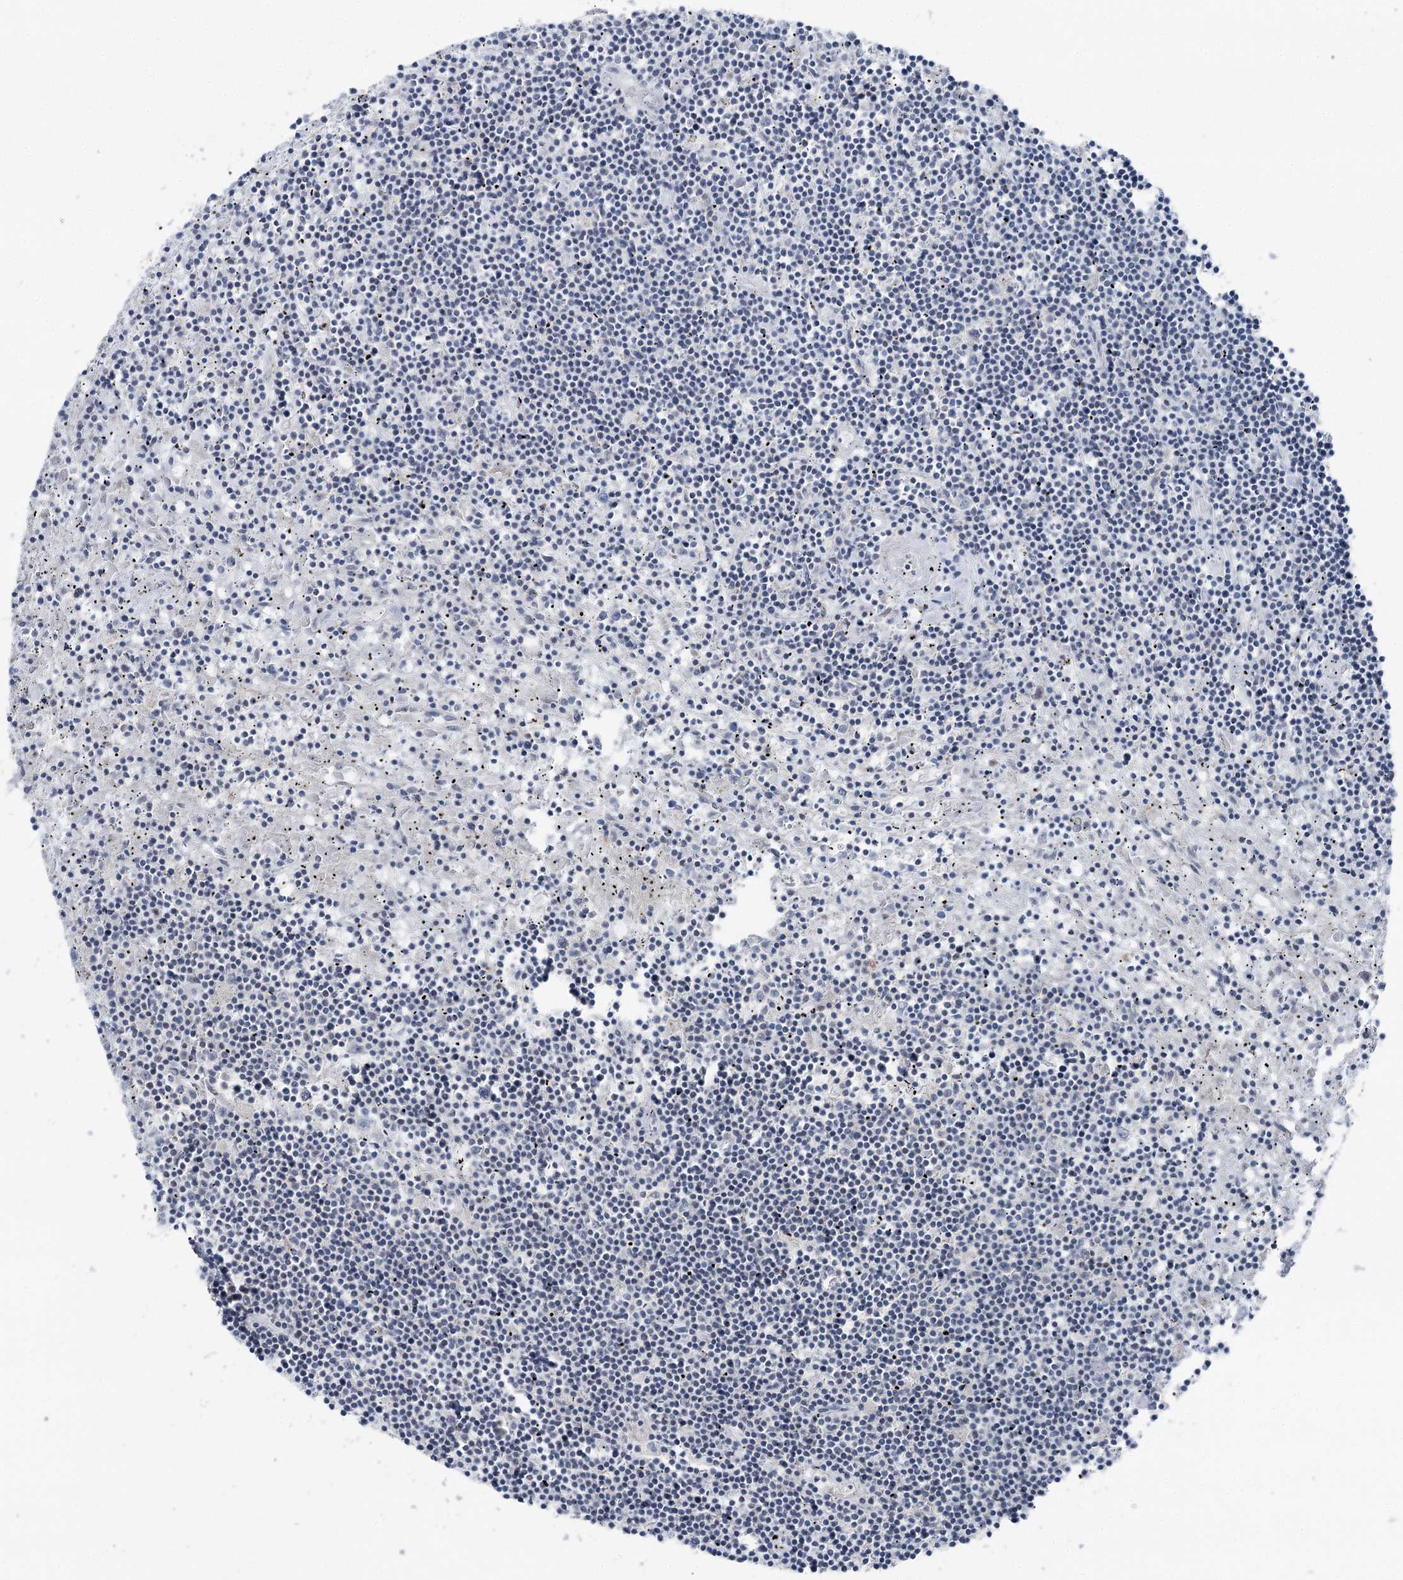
{"staining": {"intensity": "negative", "quantity": "none", "location": "none"}, "tissue": "lymphoma", "cell_type": "Tumor cells", "image_type": "cancer", "snomed": [{"axis": "morphology", "description": "Malignant lymphoma, non-Hodgkin's type, Low grade"}, {"axis": "topography", "description": "Spleen"}], "caption": "An IHC micrograph of lymphoma is shown. There is no staining in tumor cells of lymphoma.", "gene": "STEEP1", "patient": {"sex": "male", "age": 76}}